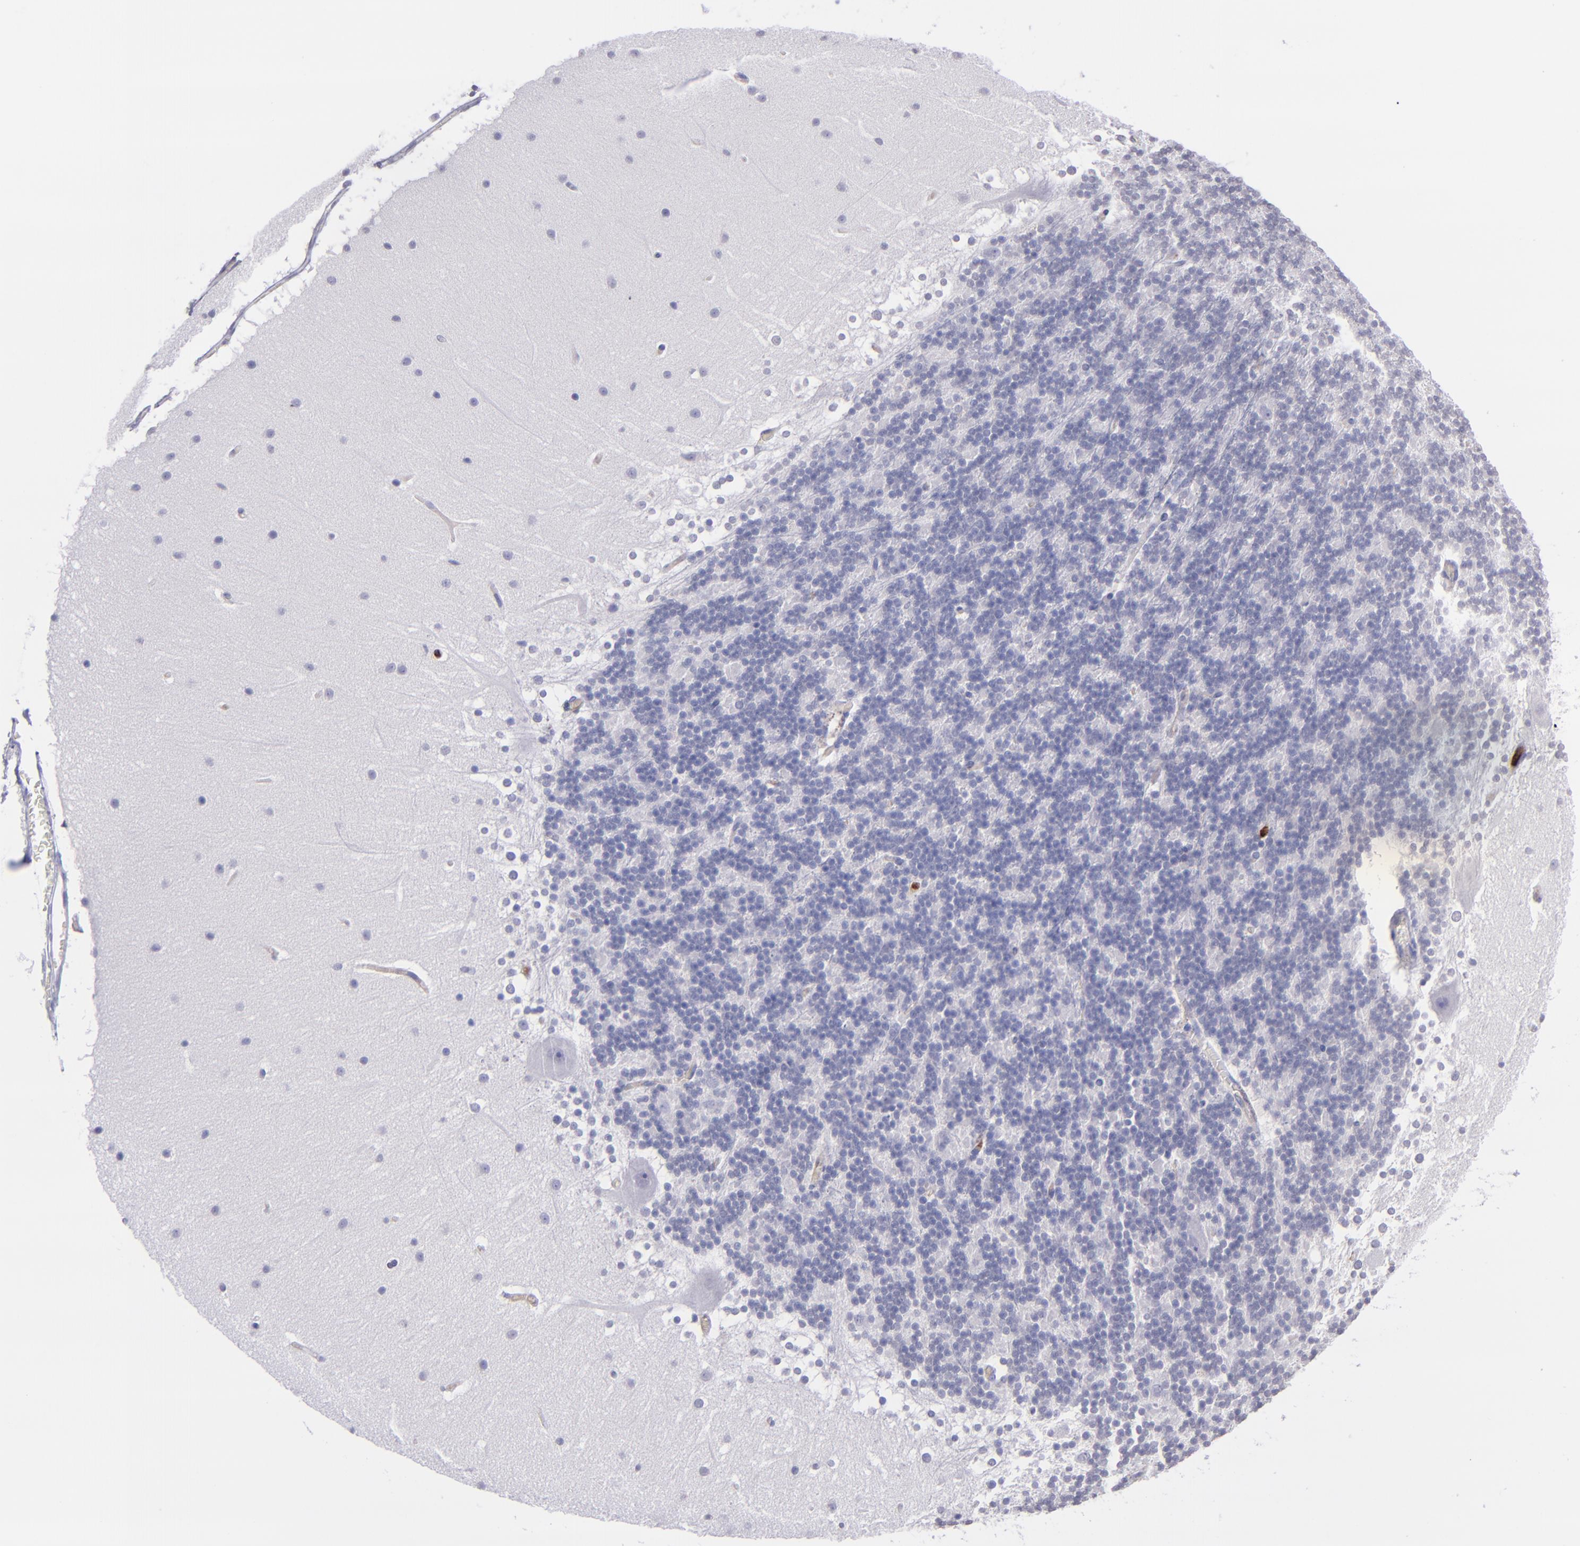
{"staining": {"intensity": "negative", "quantity": "none", "location": "none"}, "tissue": "cerebellum", "cell_type": "Cells in granular layer", "image_type": "normal", "snomed": [{"axis": "morphology", "description": "Normal tissue, NOS"}, {"axis": "topography", "description": "Cerebellum"}], "caption": "This is an immunohistochemistry micrograph of normal human cerebellum. There is no staining in cells in granular layer.", "gene": "ICAM3", "patient": {"sex": "female", "age": 19}}